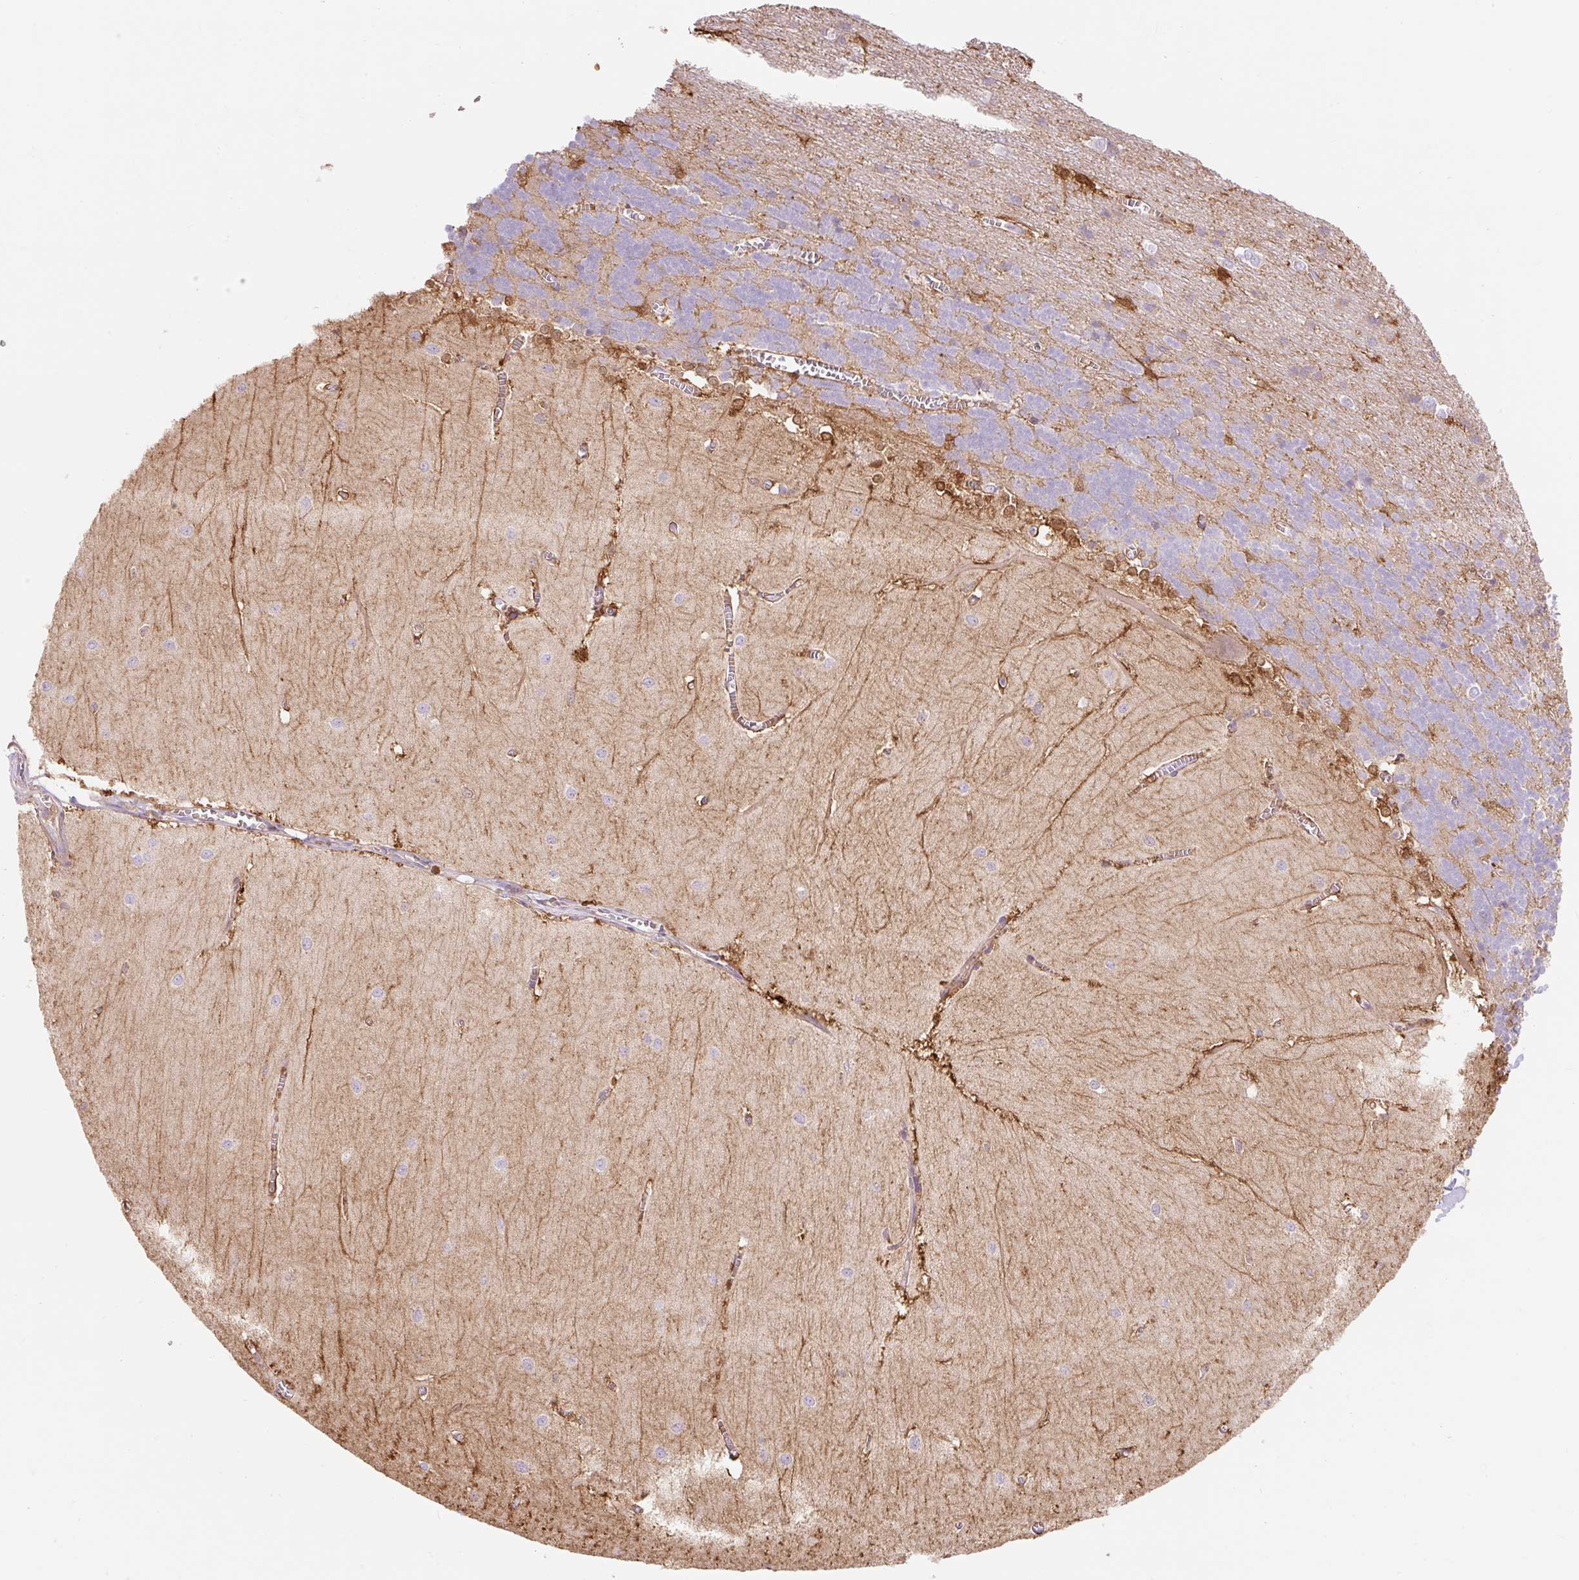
{"staining": {"intensity": "moderate", "quantity": "<25%", "location": "cytoplasmic/membranous,nuclear"}, "tissue": "cerebellum", "cell_type": "Cells in granular layer", "image_type": "normal", "snomed": [{"axis": "morphology", "description": "Normal tissue, NOS"}, {"axis": "topography", "description": "Cerebellum"}], "caption": "Protein analysis of benign cerebellum reveals moderate cytoplasmic/membranous,nuclear staining in approximately <25% of cells in granular layer. Using DAB (brown) and hematoxylin (blue) stains, captured at high magnification using brightfield microscopy.", "gene": "DHX35", "patient": {"sex": "male", "age": 37}}